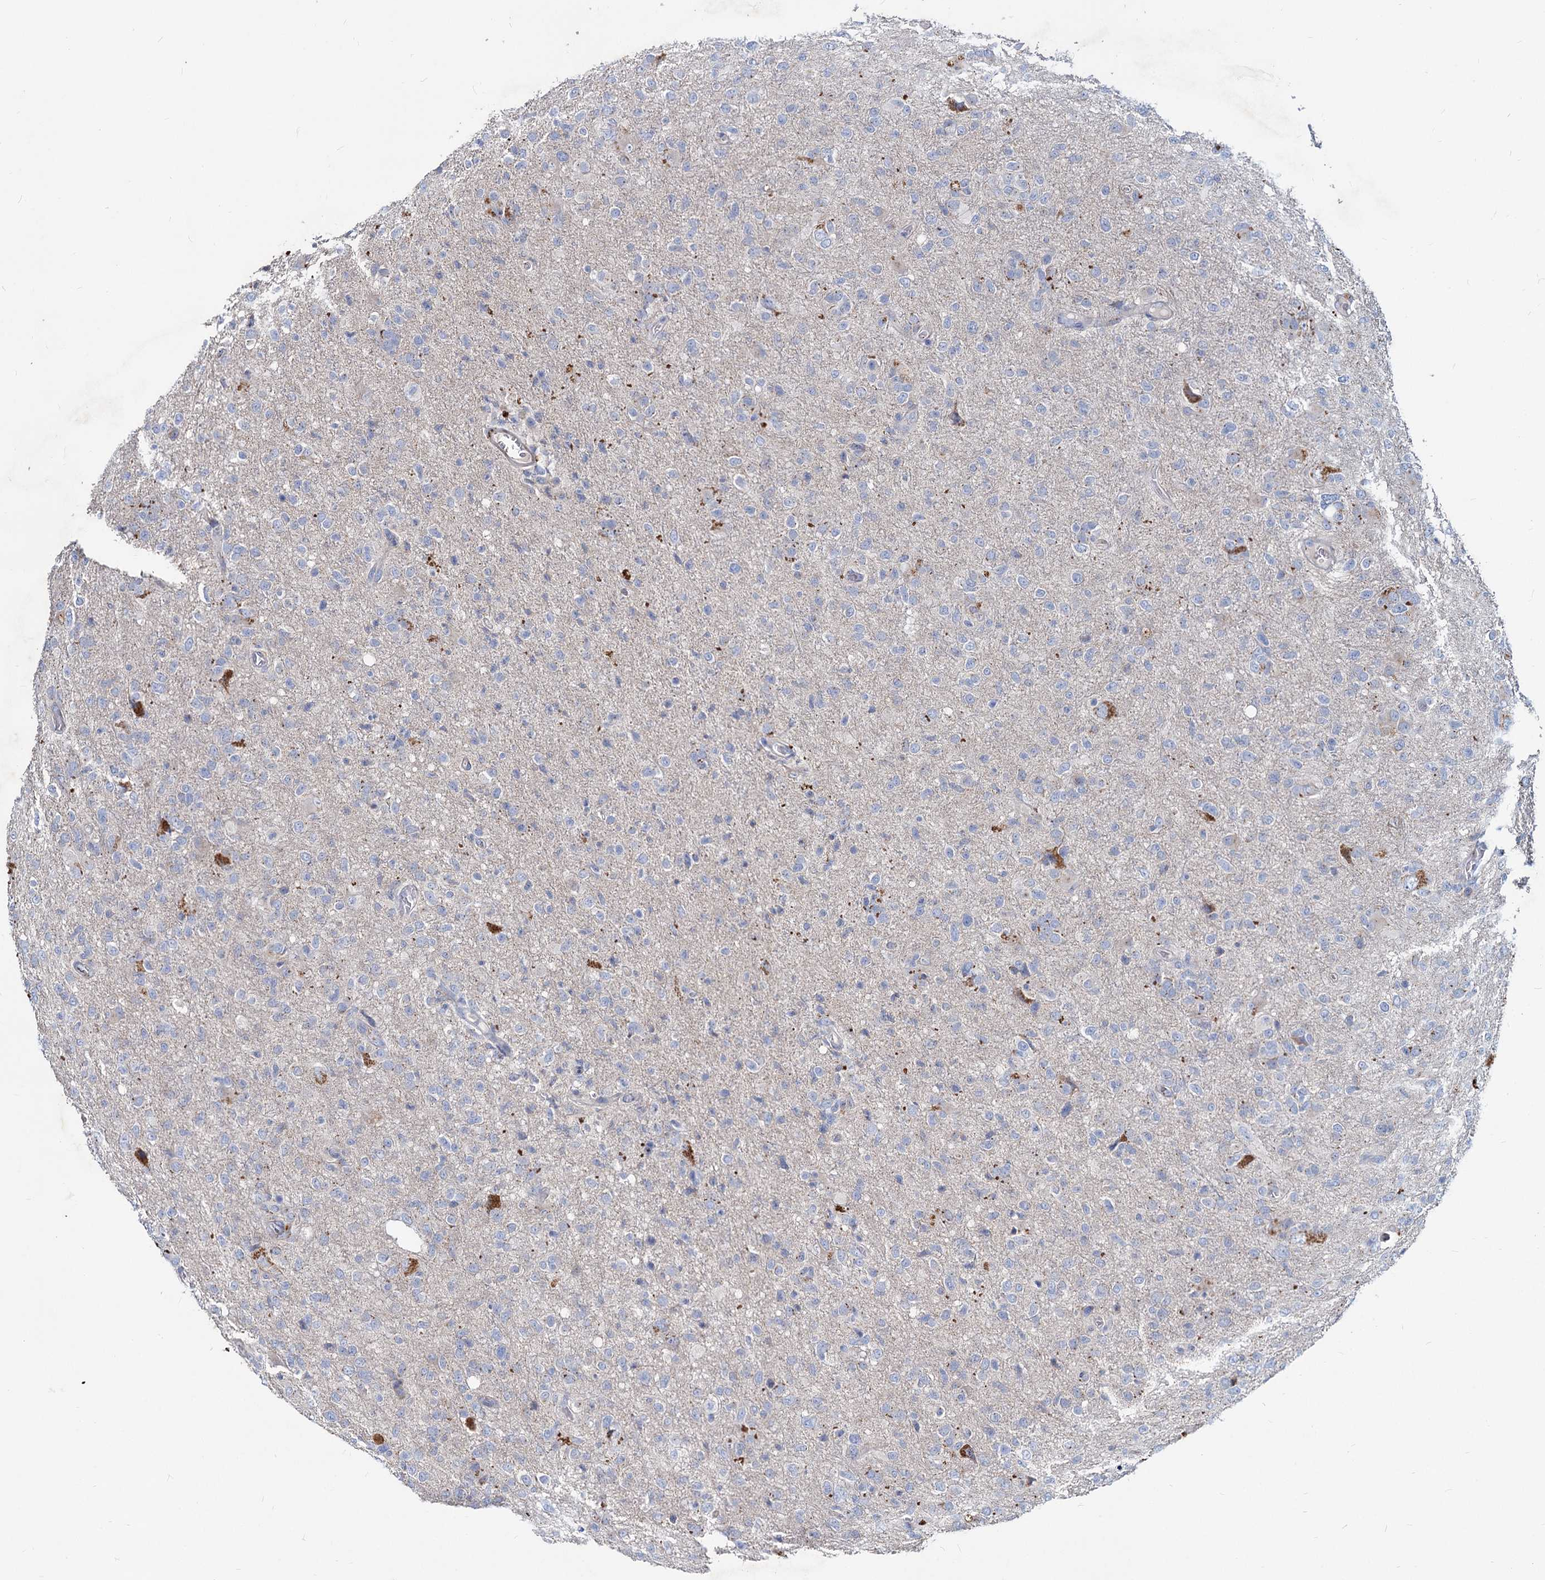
{"staining": {"intensity": "negative", "quantity": "none", "location": "none"}, "tissue": "glioma", "cell_type": "Tumor cells", "image_type": "cancer", "snomed": [{"axis": "morphology", "description": "Glioma, malignant, High grade"}, {"axis": "topography", "description": "Brain"}], "caption": "High magnification brightfield microscopy of malignant high-grade glioma stained with DAB (3,3'-diaminobenzidine) (brown) and counterstained with hematoxylin (blue): tumor cells show no significant positivity. Nuclei are stained in blue.", "gene": "AGBL4", "patient": {"sex": "female", "age": 57}}